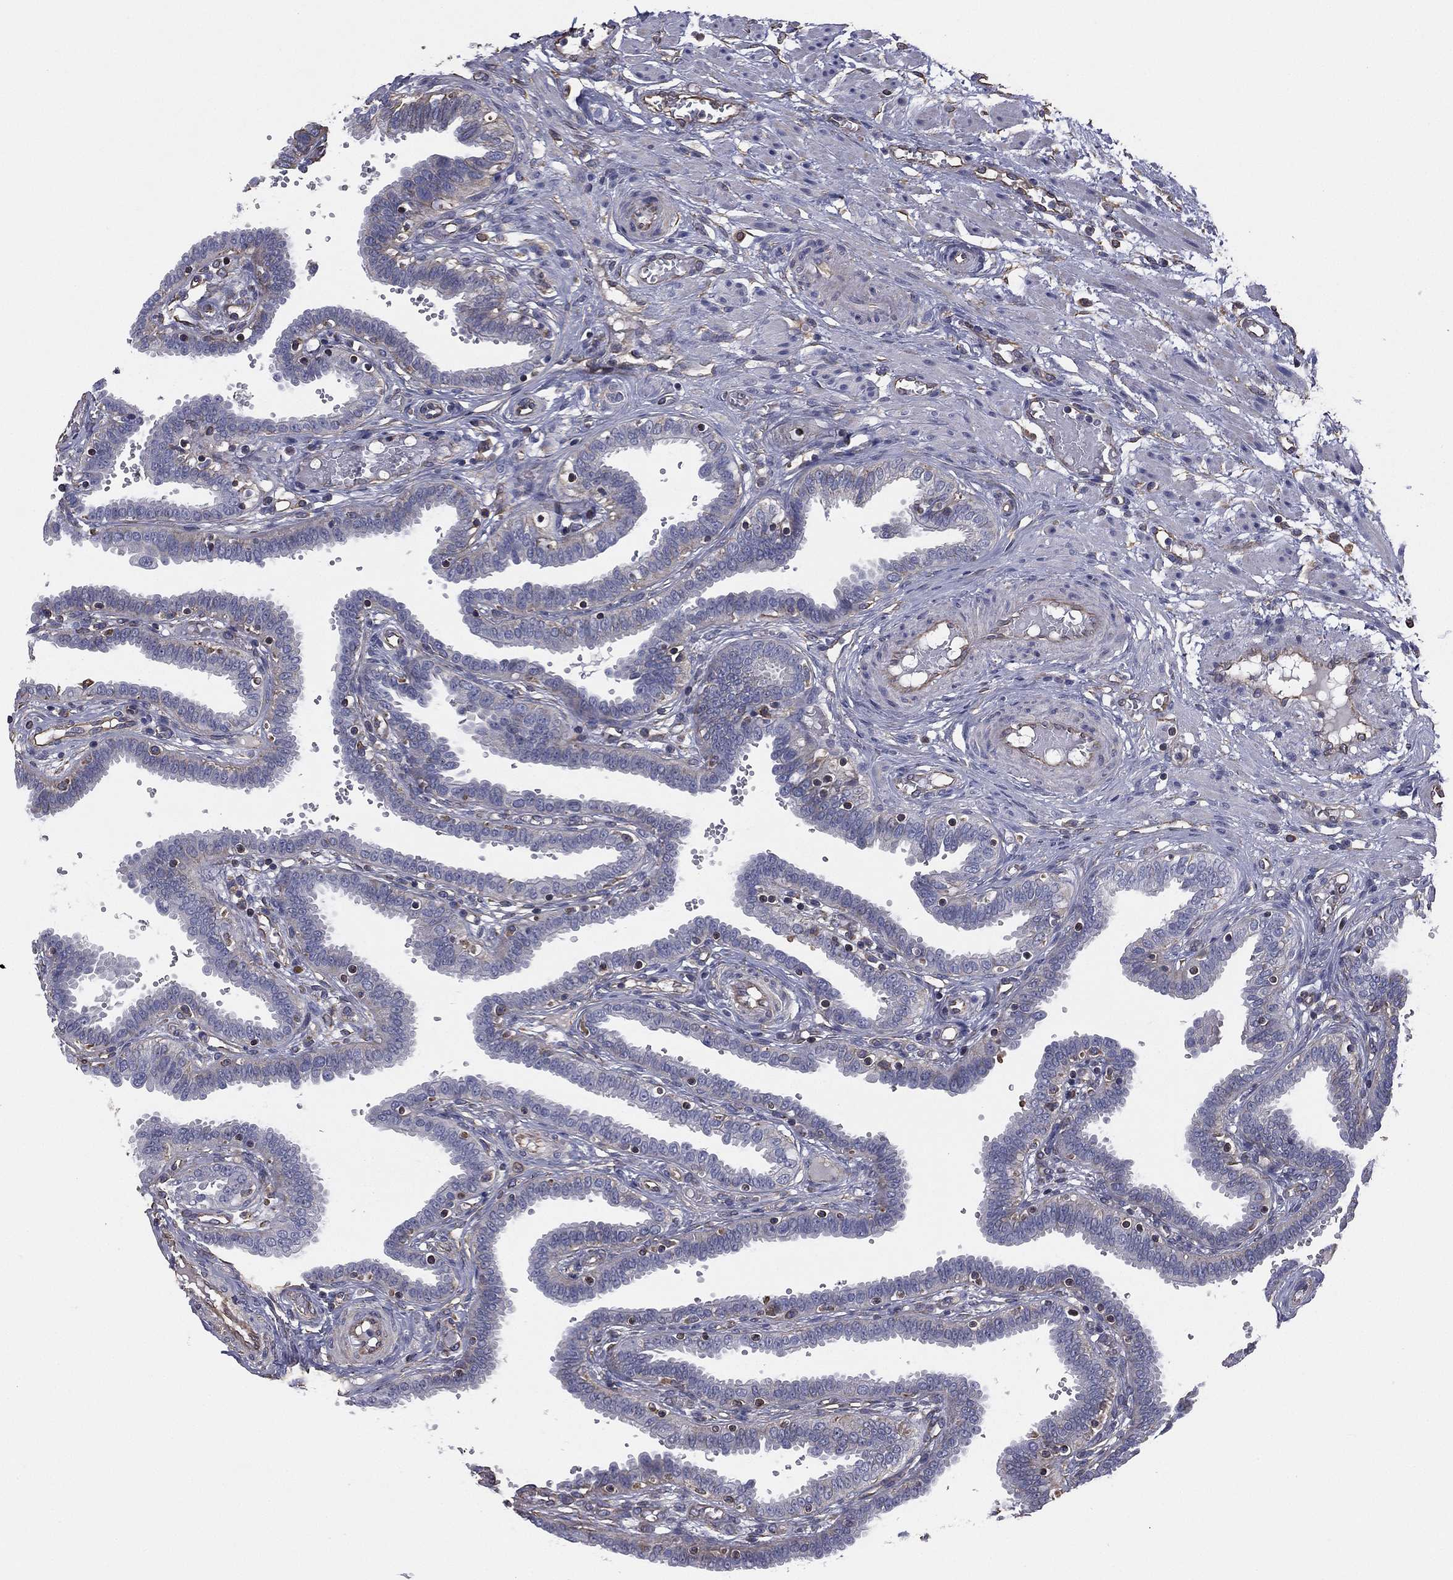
{"staining": {"intensity": "moderate", "quantity": "<25%", "location": "cytoplasmic/membranous"}, "tissue": "fallopian tube", "cell_type": "Glandular cells", "image_type": "normal", "snomed": [{"axis": "morphology", "description": "Normal tissue, NOS"}, {"axis": "topography", "description": "Fallopian tube"}], "caption": "A high-resolution histopathology image shows immunohistochemistry (IHC) staining of unremarkable fallopian tube, which displays moderate cytoplasmic/membranous positivity in approximately <25% of glandular cells.", "gene": "SCUBE1", "patient": {"sex": "female", "age": 37}}